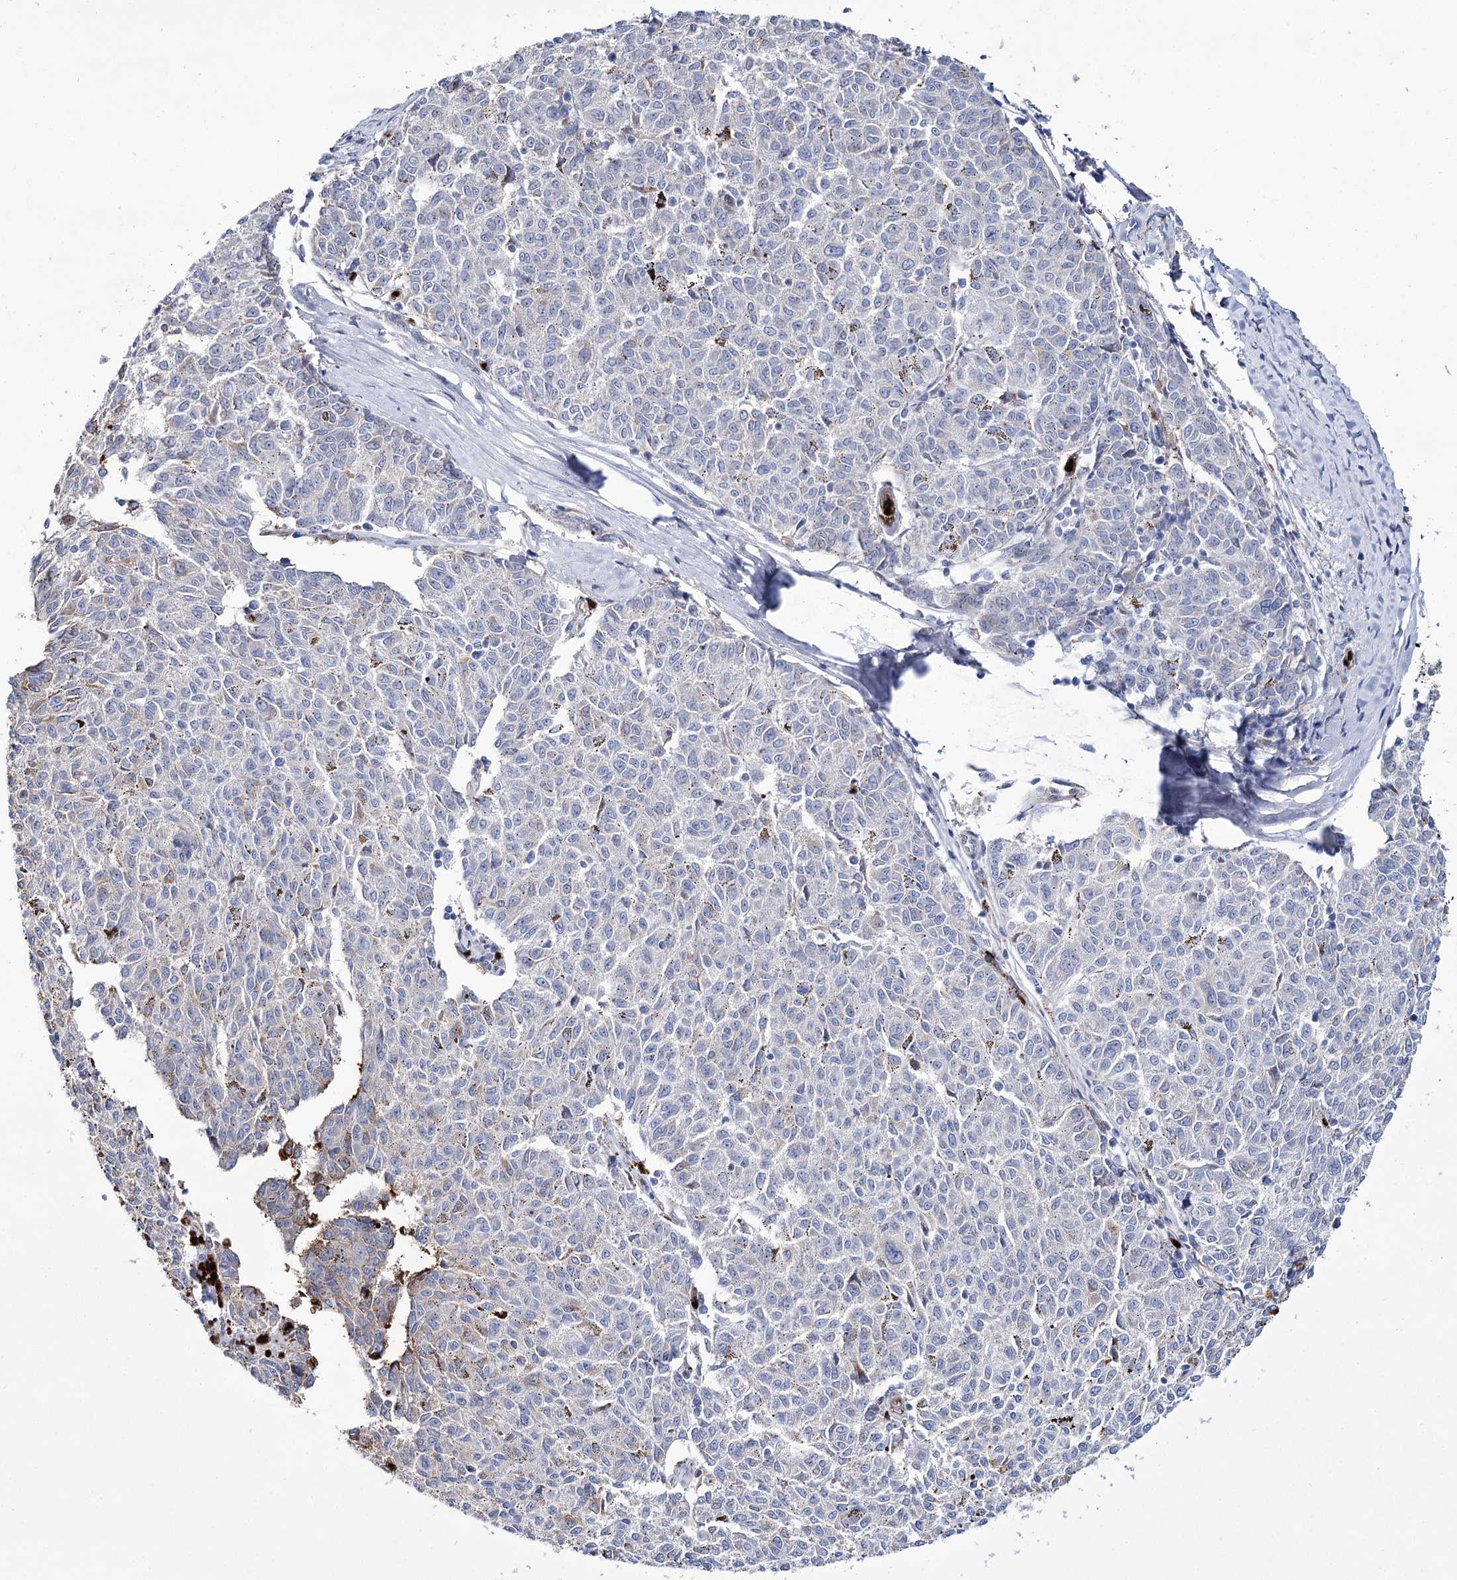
{"staining": {"intensity": "negative", "quantity": "none", "location": "none"}, "tissue": "melanoma", "cell_type": "Tumor cells", "image_type": "cancer", "snomed": [{"axis": "morphology", "description": "Malignant melanoma, NOS"}, {"axis": "topography", "description": "Skin"}], "caption": "Micrograph shows no protein staining in tumor cells of melanoma tissue.", "gene": "GBF1", "patient": {"sex": "female", "age": 72}}